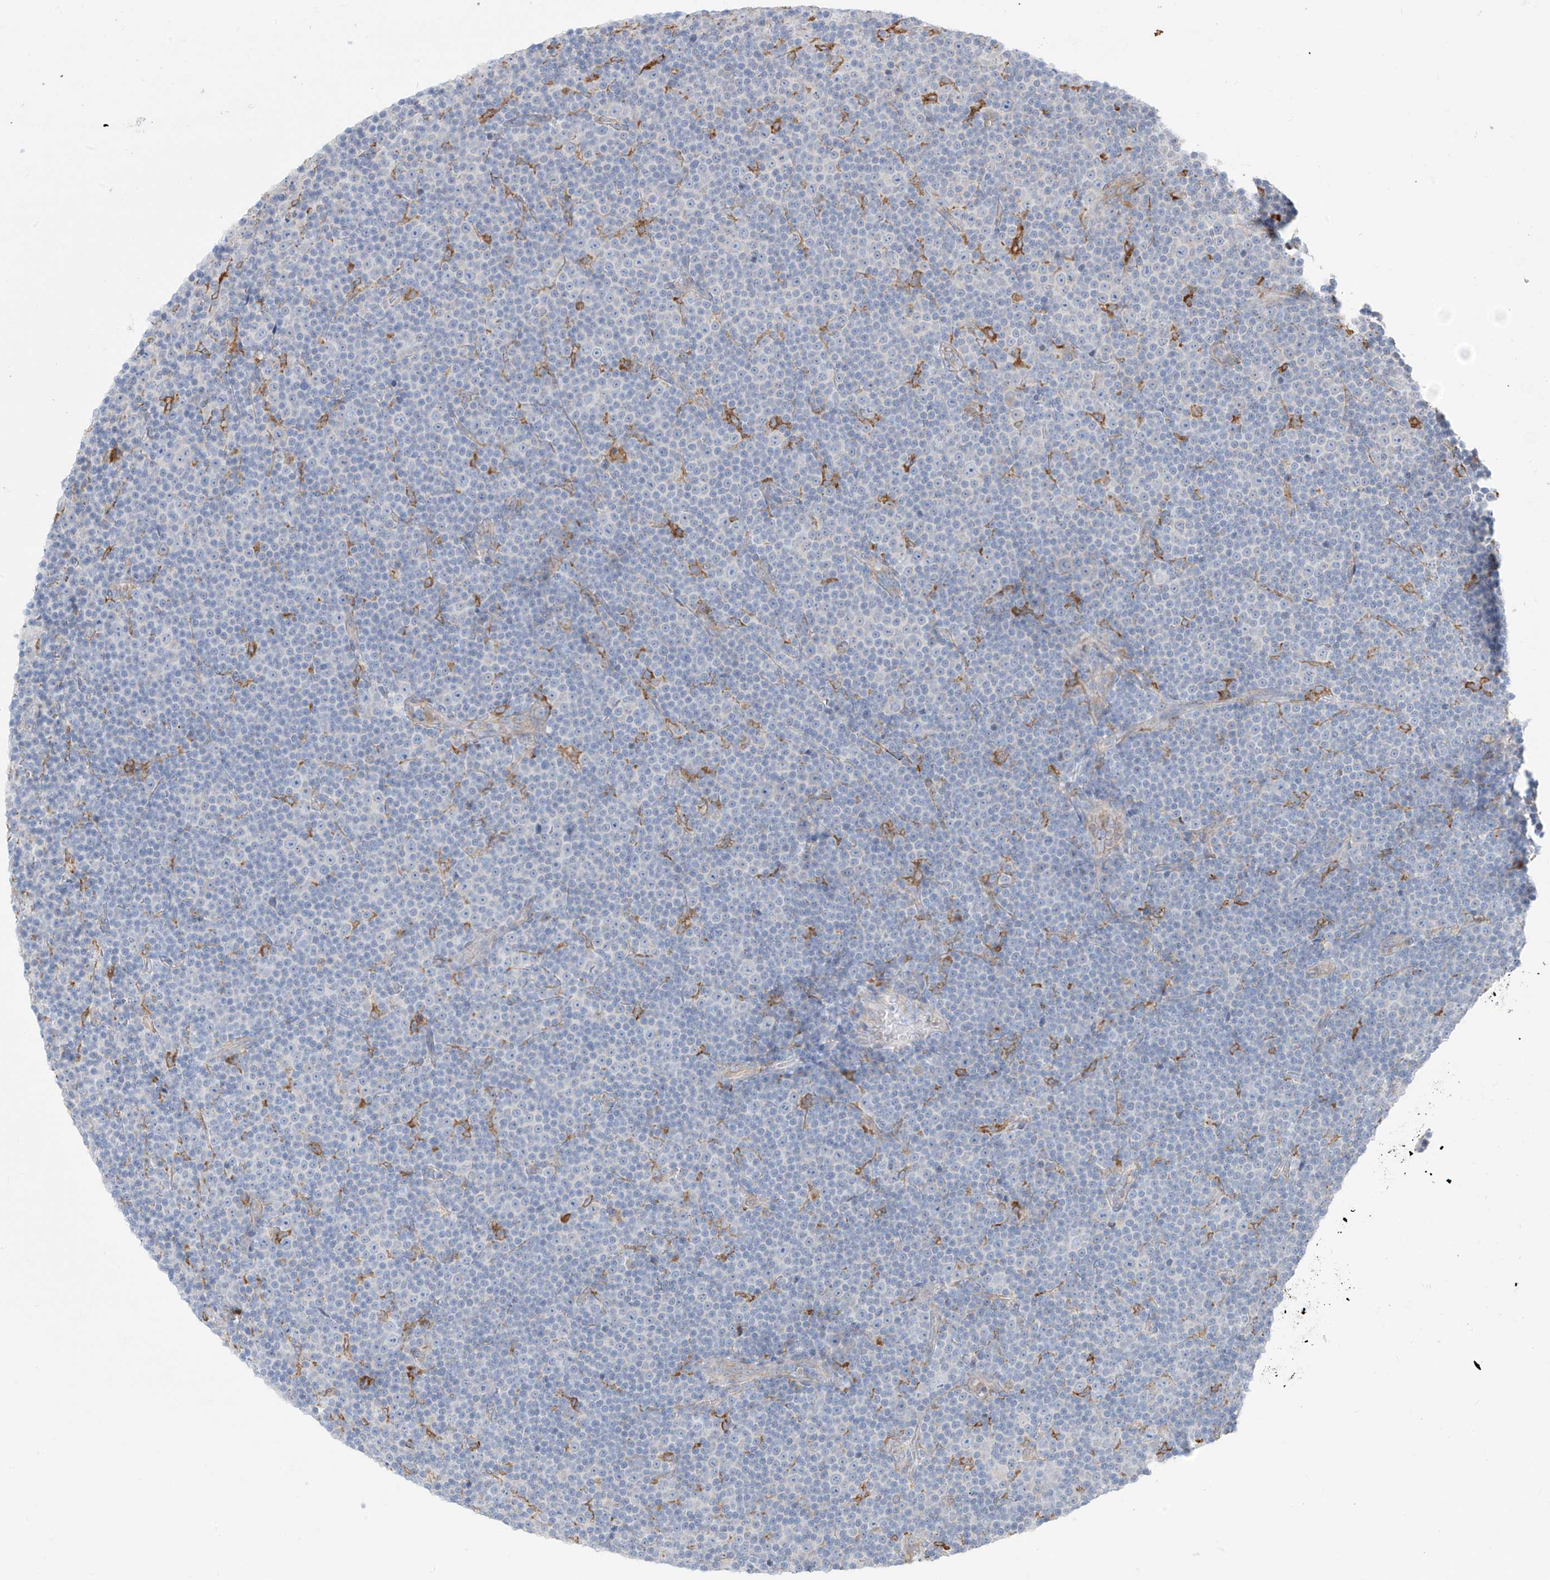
{"staining": {"intensity": "negative", "quantity": "none", "location": "none"}, "tissue": "lymphoma", "cell_type": "Tumor cells", "image_type": "cancer", "snomed": [{"axis": "morphology", "description": "Malignant lymphoma, non-Hodgkin's type, Low grade"}, {"axis": "topography", "description": "Lymph node"}], "caption": "Malignant lymphoma, non-Hodgkin's type (low-grade) was stained to show a protein in brown. There is no significant positivity in tumor cells.", "gene": "ZNF354C", "patient": {"sex": "female", "age": 67}}